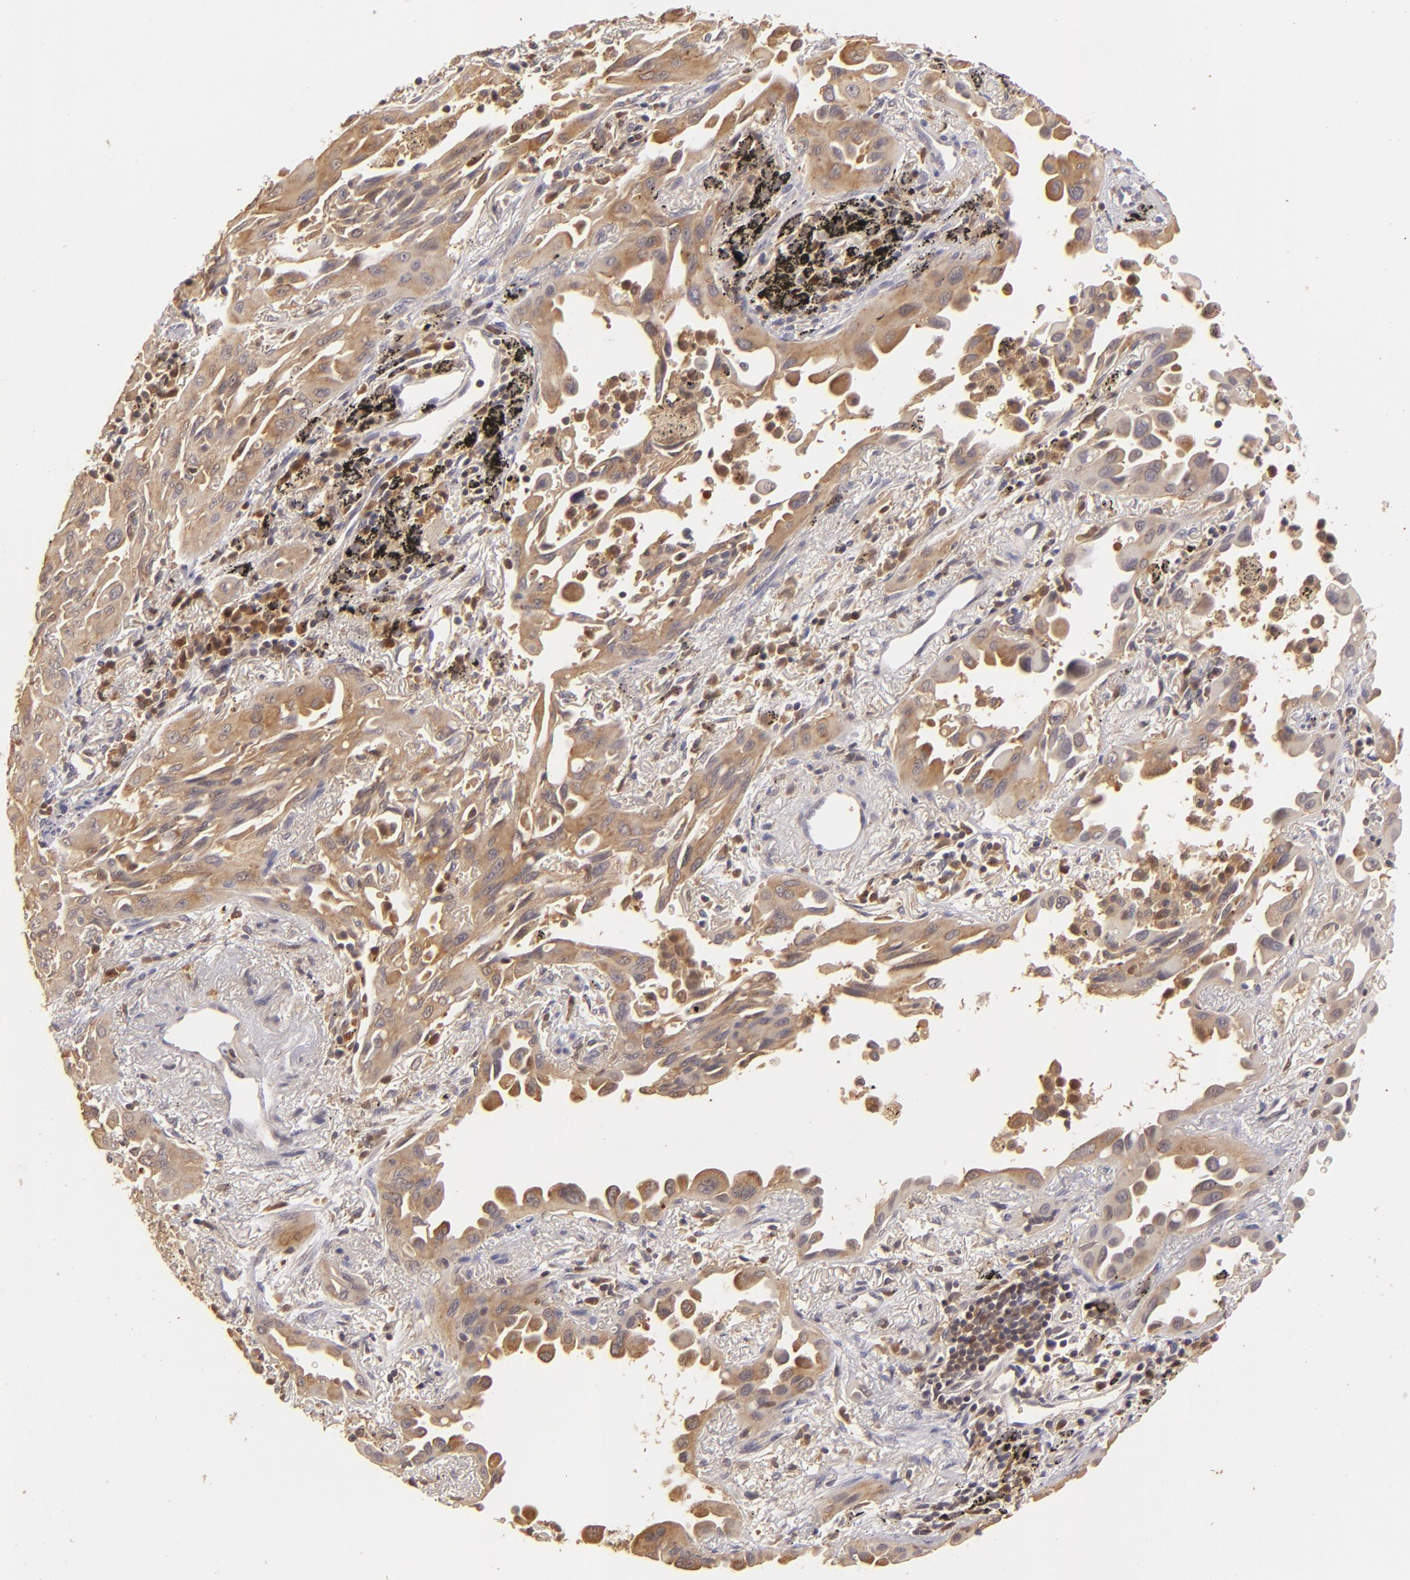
{"staining": {"intensity": "strong", "quantity": ">75%", "location": "cytoplasmic/membranous"}, "tissue": "lung cancer", "cell_type": "Tumor cells", "image_type": "cancer", "snomed": [{"axis": "morphology", "description": "Adenocarcinoma, NOS"}, {"axis": "topography", "description": "Lung"}], "caption": "An immunohistochemistry photomicrograph of tumor tissue is shown. Protein staining in brown shows strong cytoplasmic/membranous positivity in lung adenocarcinoma within tumor cells.", "gene": "PRKCD", "patient": {"sex": "male", "age": 68}}